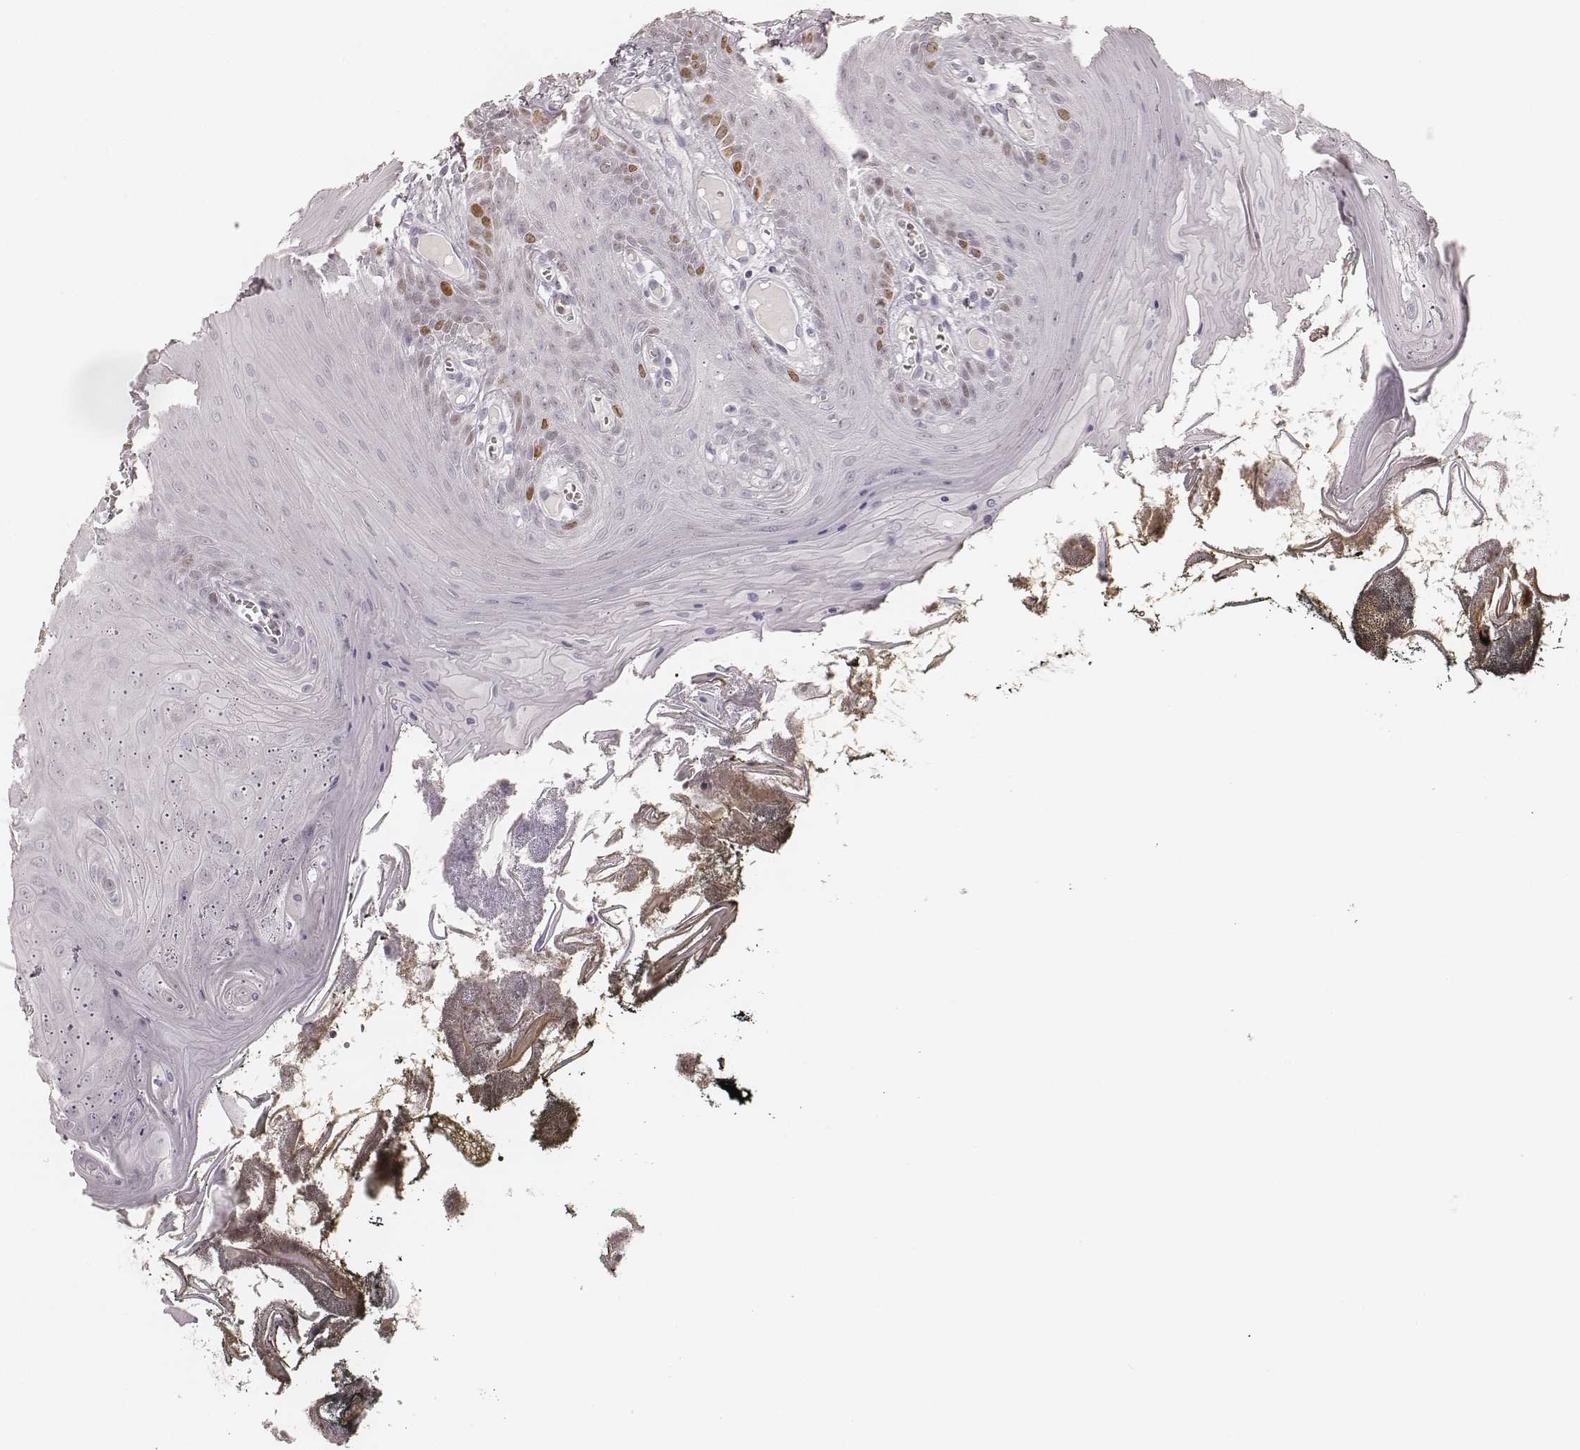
{"staining": {"intensity": "moderate", "quantity": "<25%", "location": "nuclear"}, "tissue": "oral mucosa", "cell_type": "Squamous epithelial cells", "image_type": "normal", "snomed": [{"axis": "morphology", "description": "Normal tissue, NOS"}, {"axis": "topography", "description": "Oral tissue"}], "caption": "A brown stain highlights moderate nuclear staining of a protein in squamous epithelial cells of normal oral mucosa. (brown staining indicates protein expression, while blue staining denotes nuclei).", "gene": "TEX37", "patient": {"sex": "male", "age": 9}}